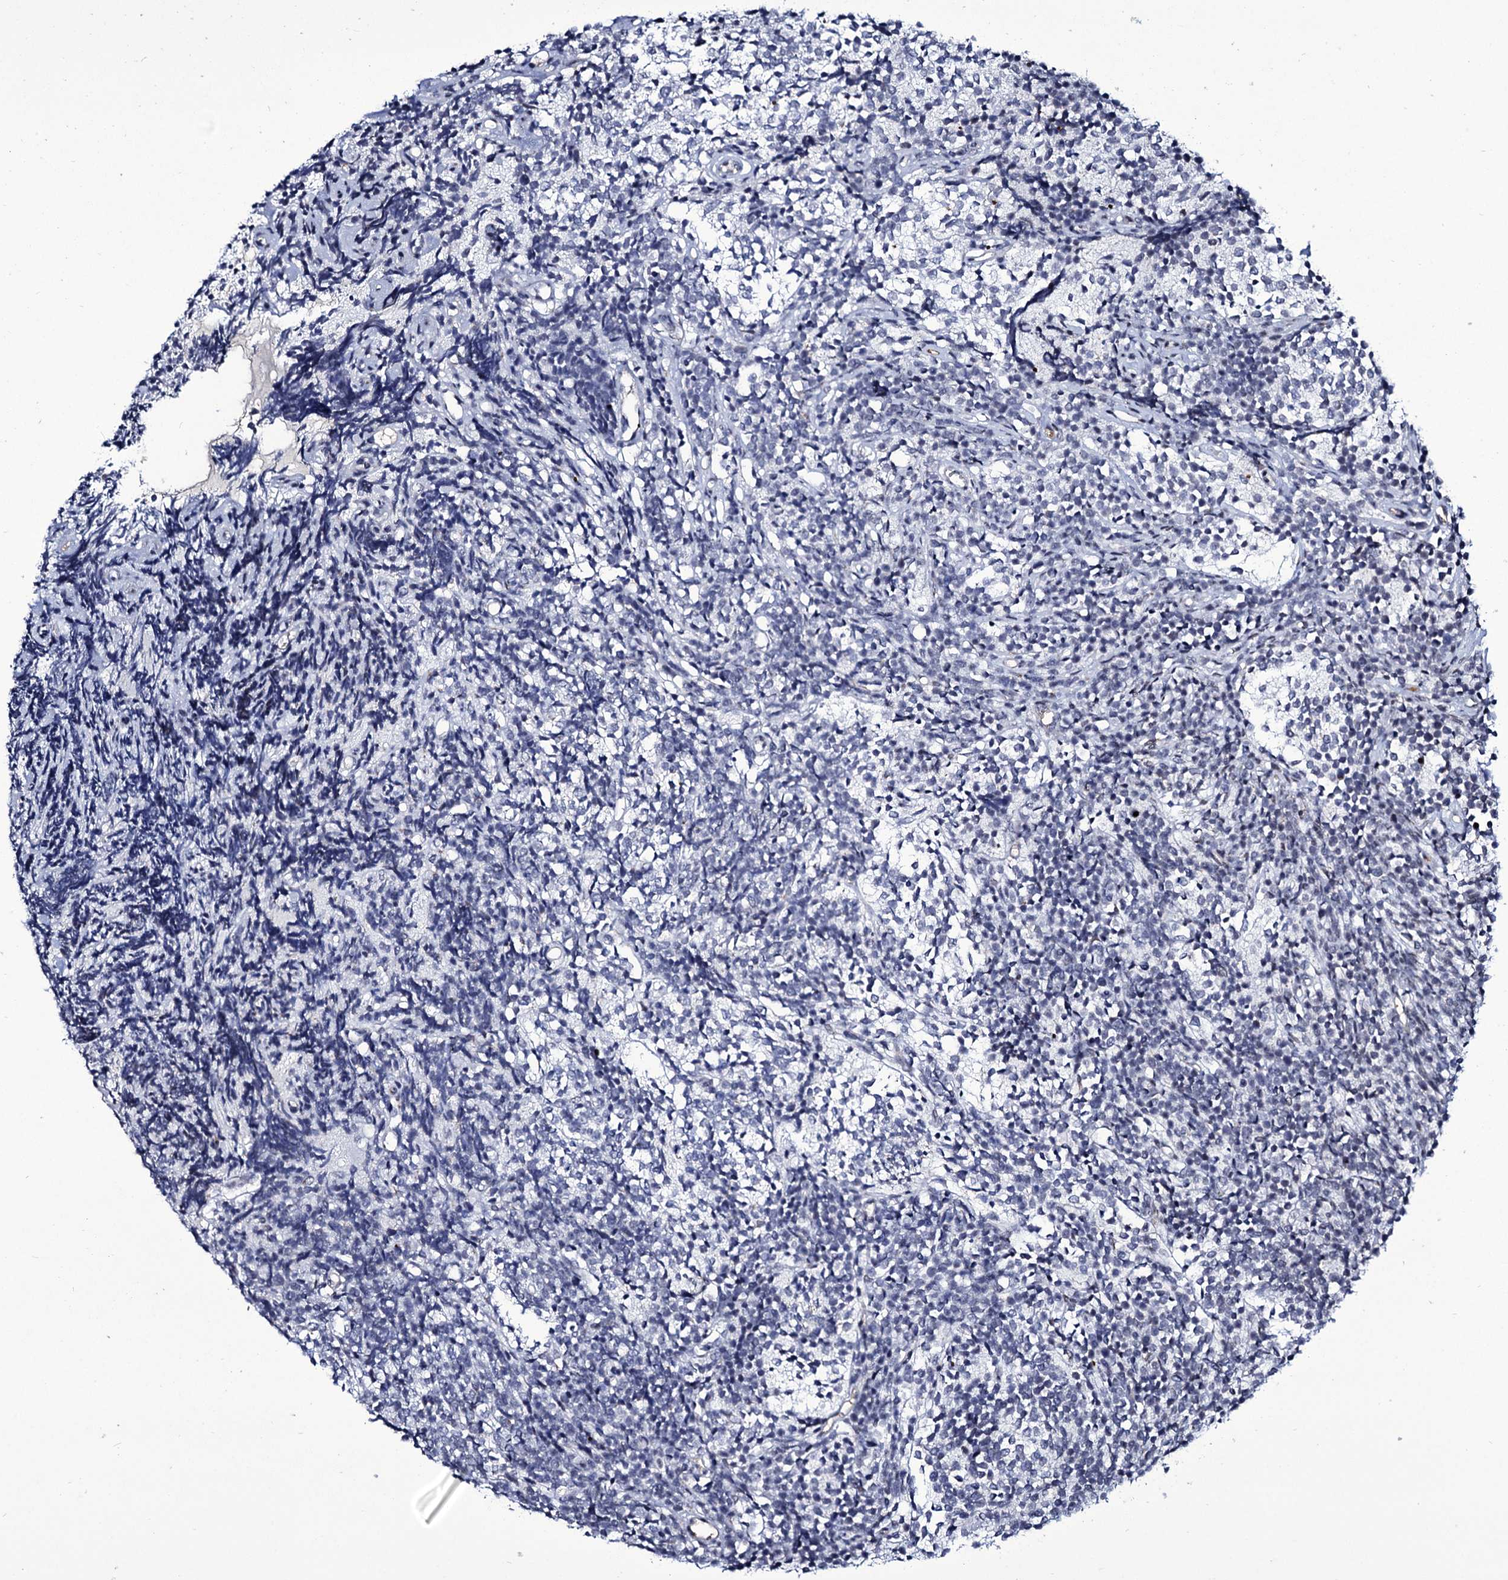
{"staining": {"intensity": "negative", "quantity": "none", "location": "none"}, "tissue": "glioma", "cell_type": "Tumor cells", "image_type": "cancer", "snomed": [{"axis": "morphology", "description": "Glioma, malignant, Low grade"}, {"axis": "topography", "description": "Brain"}], "caption": "This histopathology image is of glioma stained with immunohistochemistry (IHC) to label a protein in brown with the nuclei are counter-stained blue. There is no expression in tumor cells.", "gene": "ZC3H12C", "patient": {"sex": "female", "age": 1}}